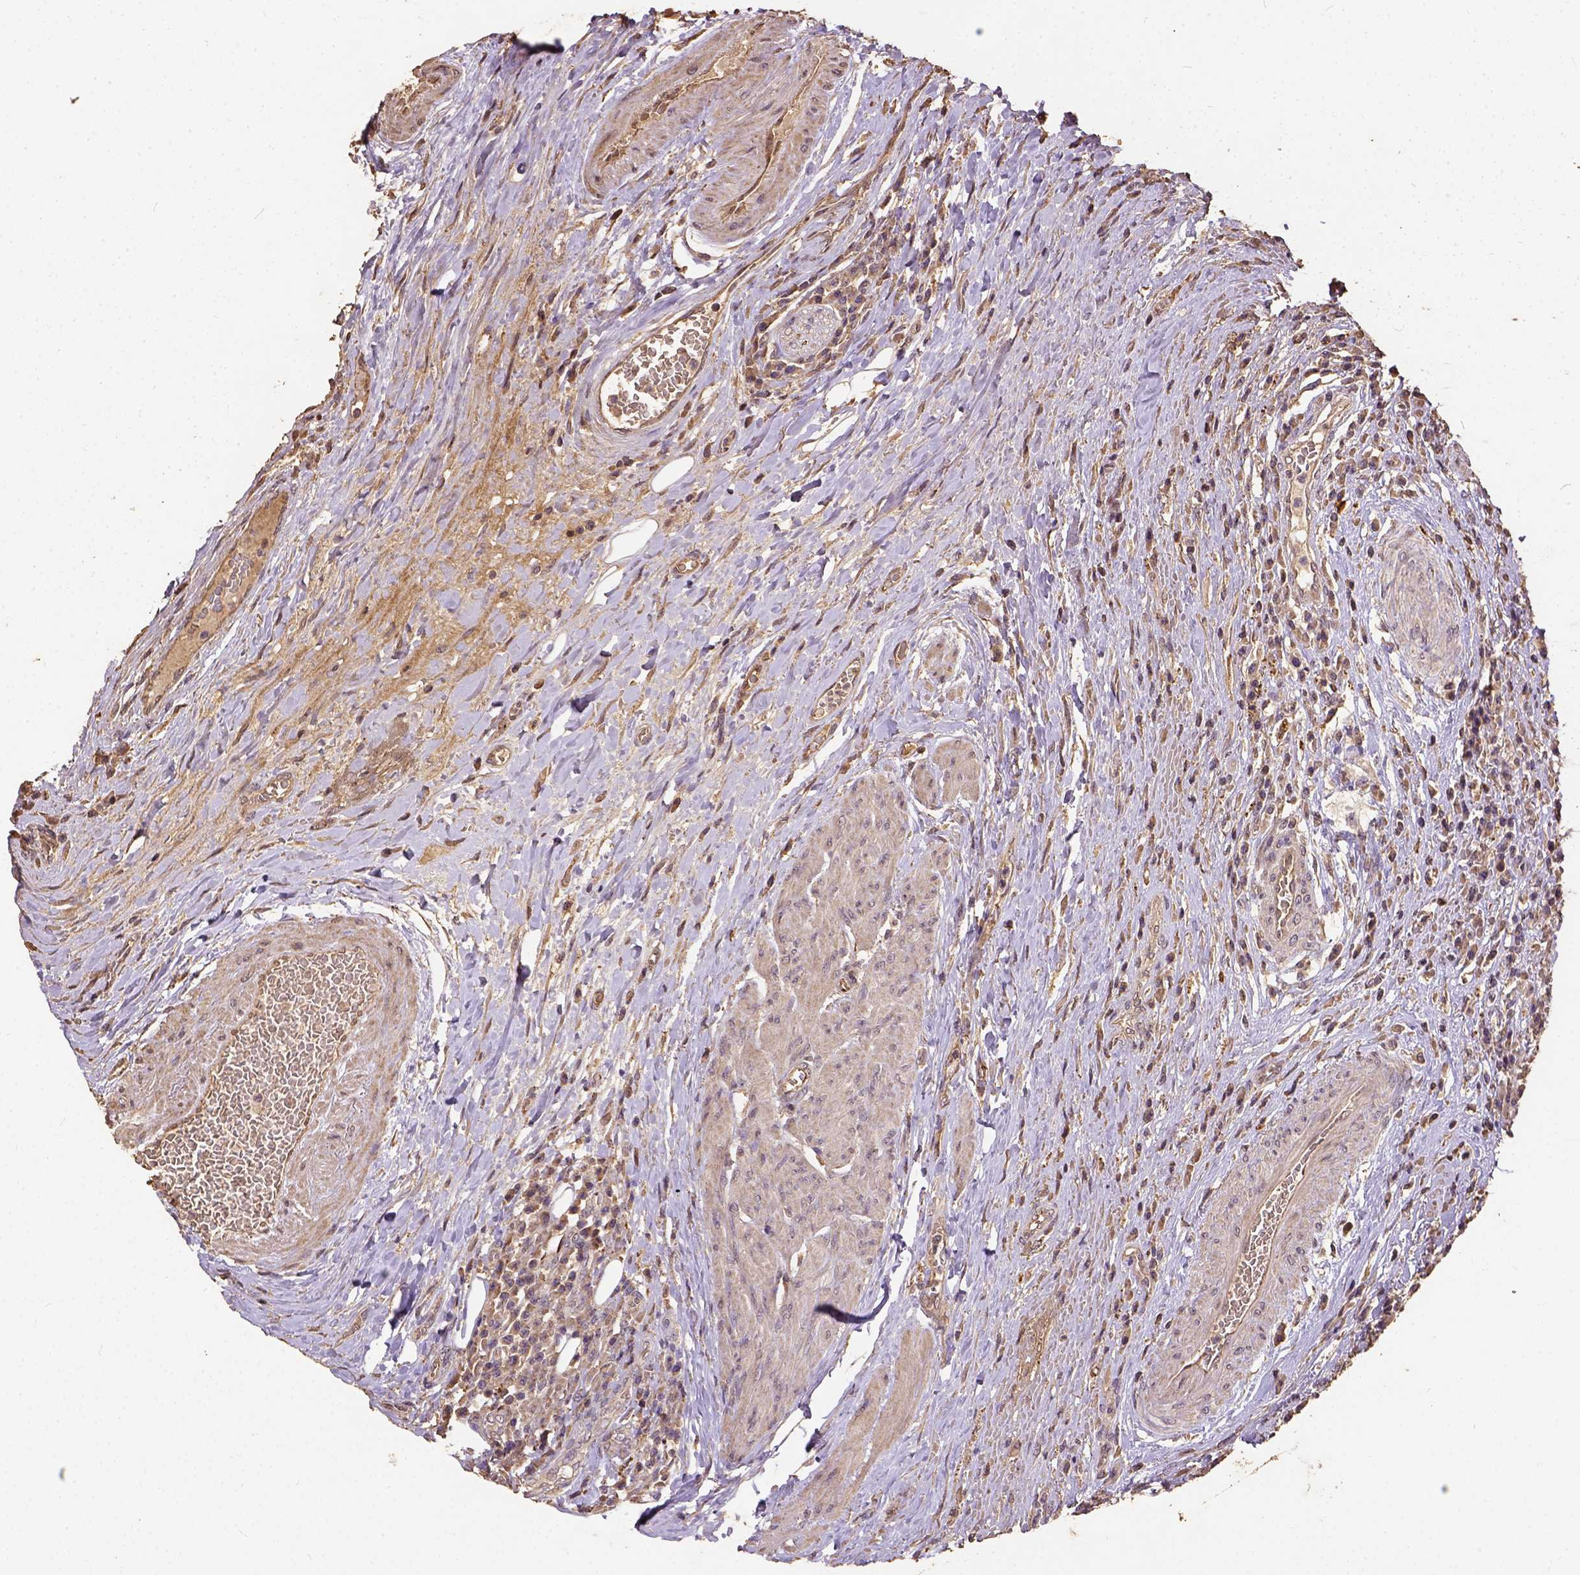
{"staining": {"intensity": "moderate", "quantity": "25%-75%", "location": "cytoplasmic/membranous"}, "tissue": "urothelial cancer", "cell_type": "Tumor cells", "image_type": "cancer", "snomed": [{"axis": "morphology", "description": "Urothelial carcinoma, High grade"}, {"axis": "topography", "description": "Urinary bladder"}], "caption": "Brown immunohistochemical staining in high-grade urothelial carcinoma displays moderate cytoplasmic/membranous expression in about 25%-75% of tumor cells.", "gene": "ATP1B3", "patient": {"sex": "female", "age": 70}}